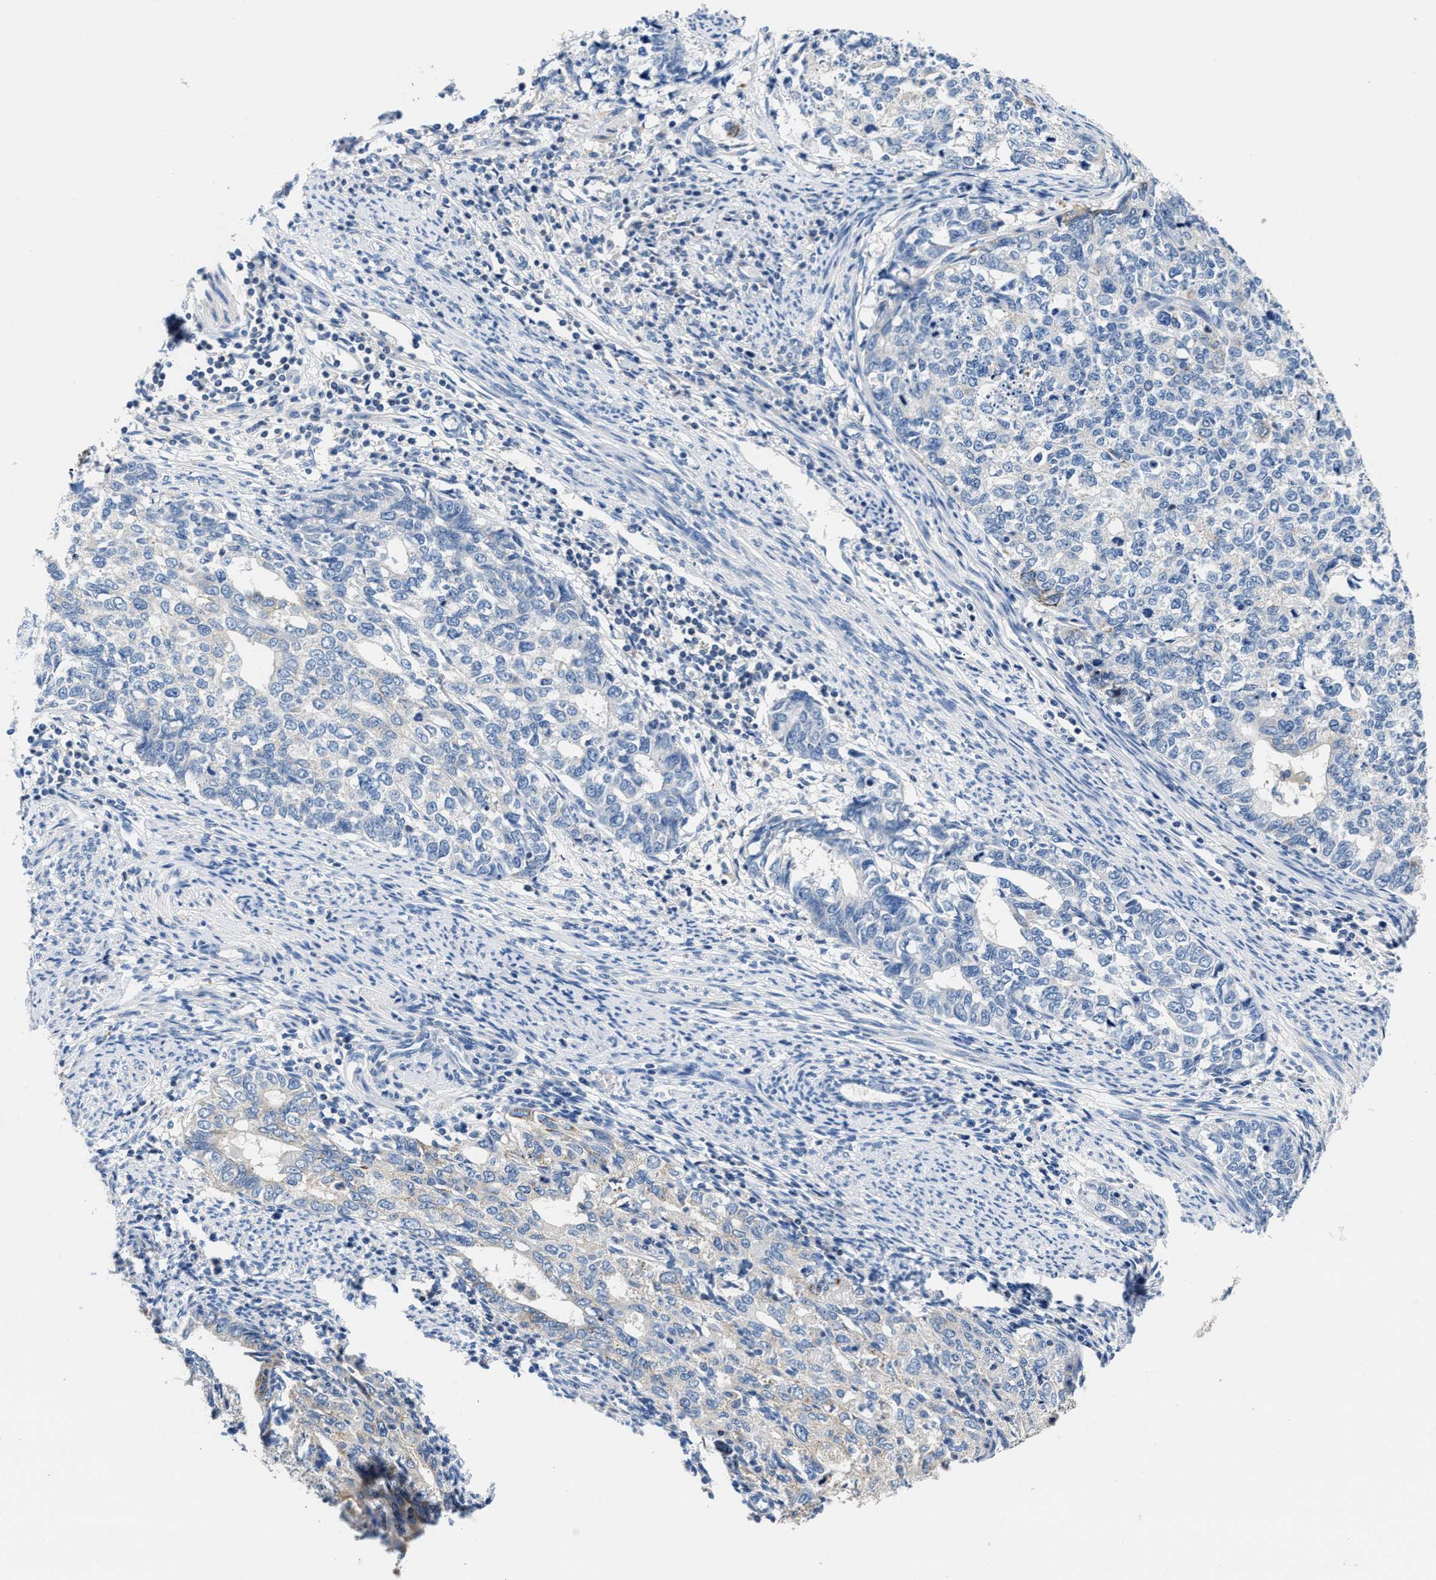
{"staining": {"intensity": "negative", "quantity": "none", "location": "none"}, "tissue": "cervical cancer", "cell_type": "Tumor cells", "image_type": "cancer", "snomed": [{"axis": "morphology", "description": "Squamous cell carcinoma, NOS"}, {"axis": "topography", "description": "Cervix"}], "caption": "Protein analysis of cervical squamous cell carcinoma shows no significant staining in tumor cells.", "gene": "TUT7", "patient": {"sex": "female", "age": 63}}